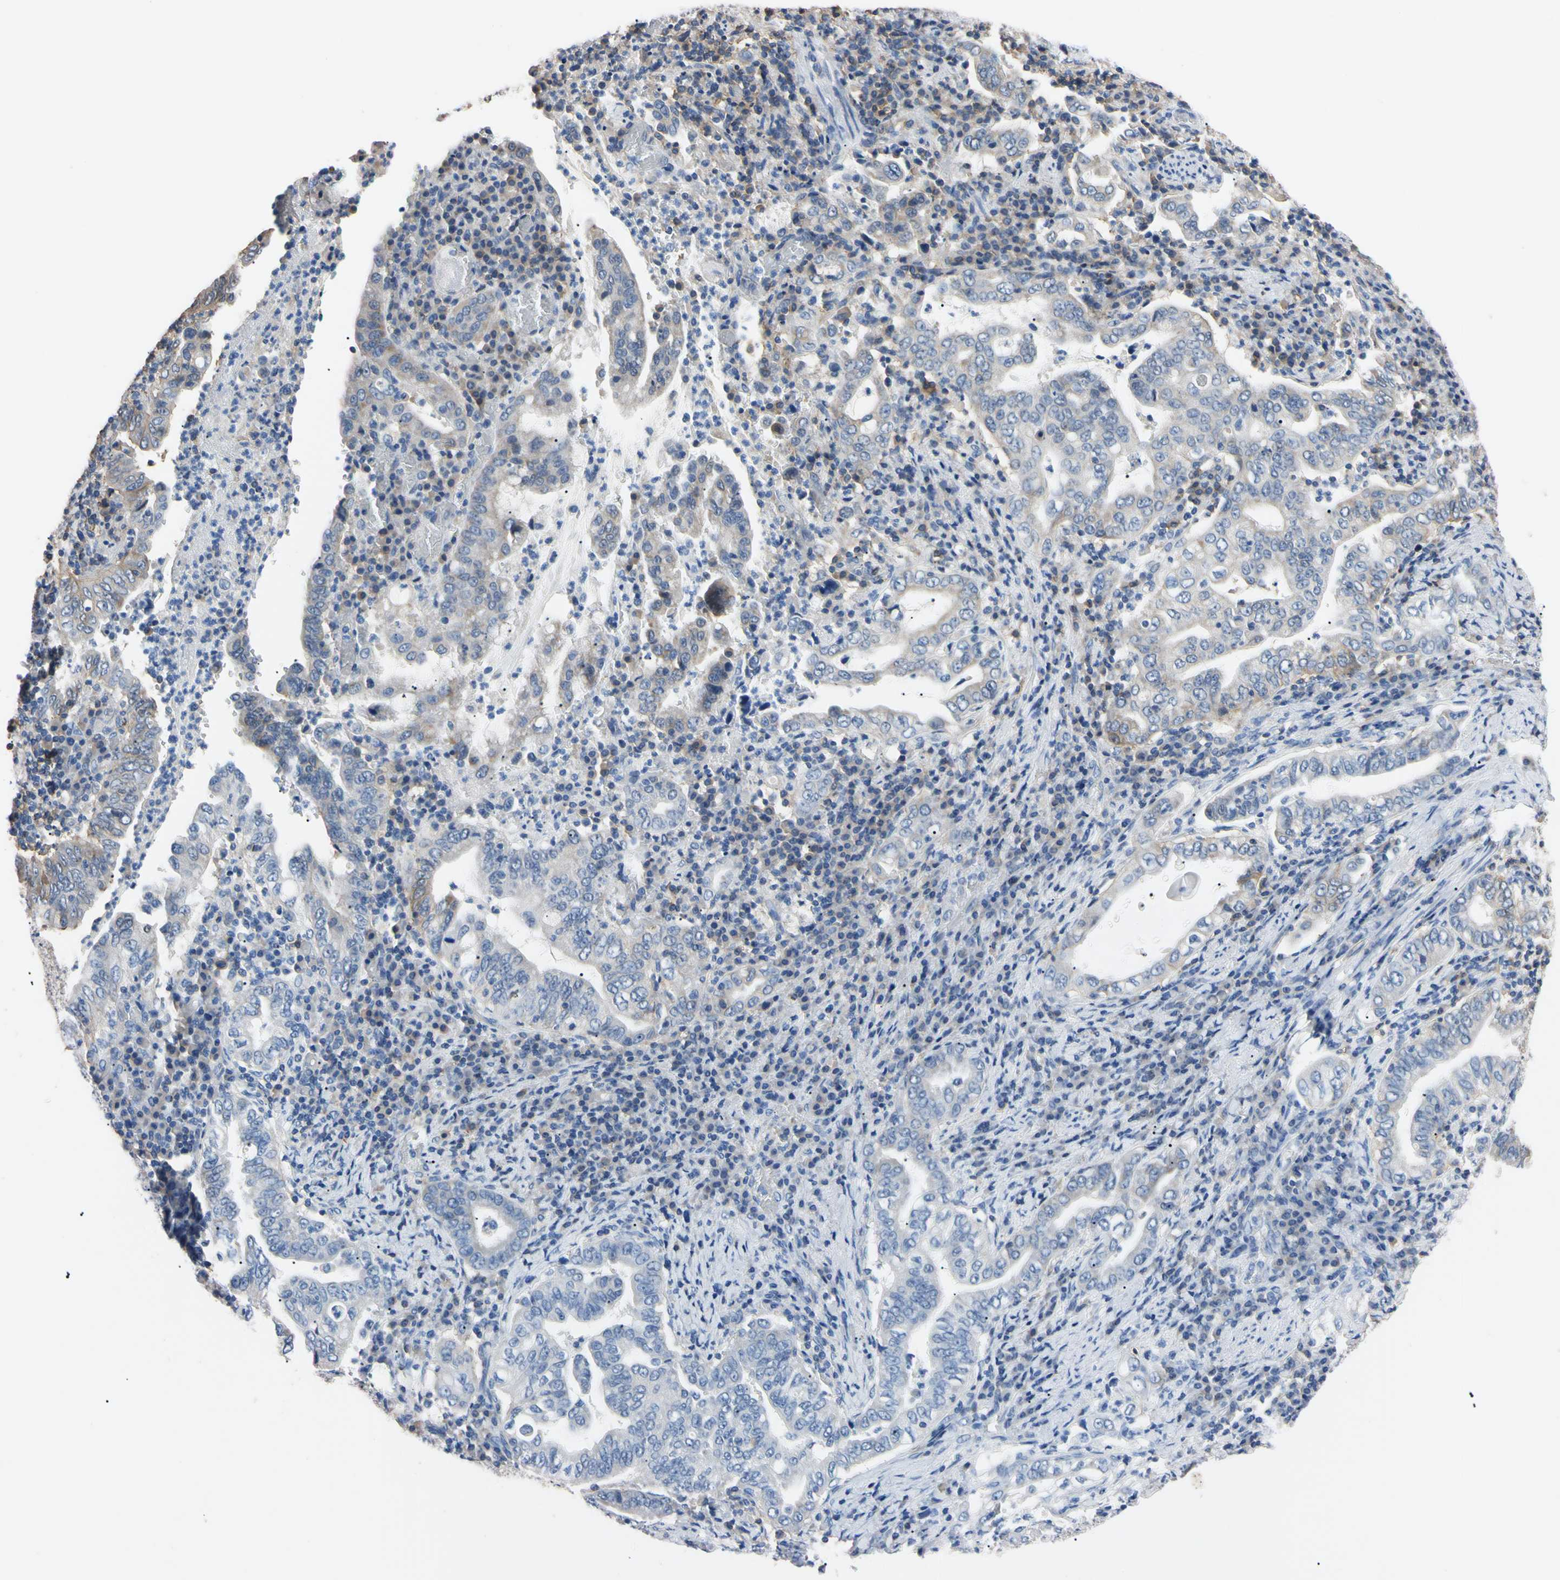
{"staining": {"intensity": "weak", "quantity": "<25%", "location": "cytoplasmic/membranous"}, "tissue": "stomach cancer", "cell_type": "Tumor cells", "image_type": "cancer", "snomed": [{"axis": "morphology", "description": "Normal tissue, NOS"}, {"axis": "morphology", "description": "Adenocarcinoma, NOS"}, {"axis": "topography", "description": "Esophagus"}, {"axis": "topography", "description": "Stomach, upper"}, {"axis": "topography", "description": "Peripheral nerve tissue"}], "caption": "DAB (3,3'-diaminobenzidine) immunohistochemical staining of stomach cancer shows no significant positivity in tumor cells.", "gene": "PNKD", "patient": {"sex": "male", "age": 62}}